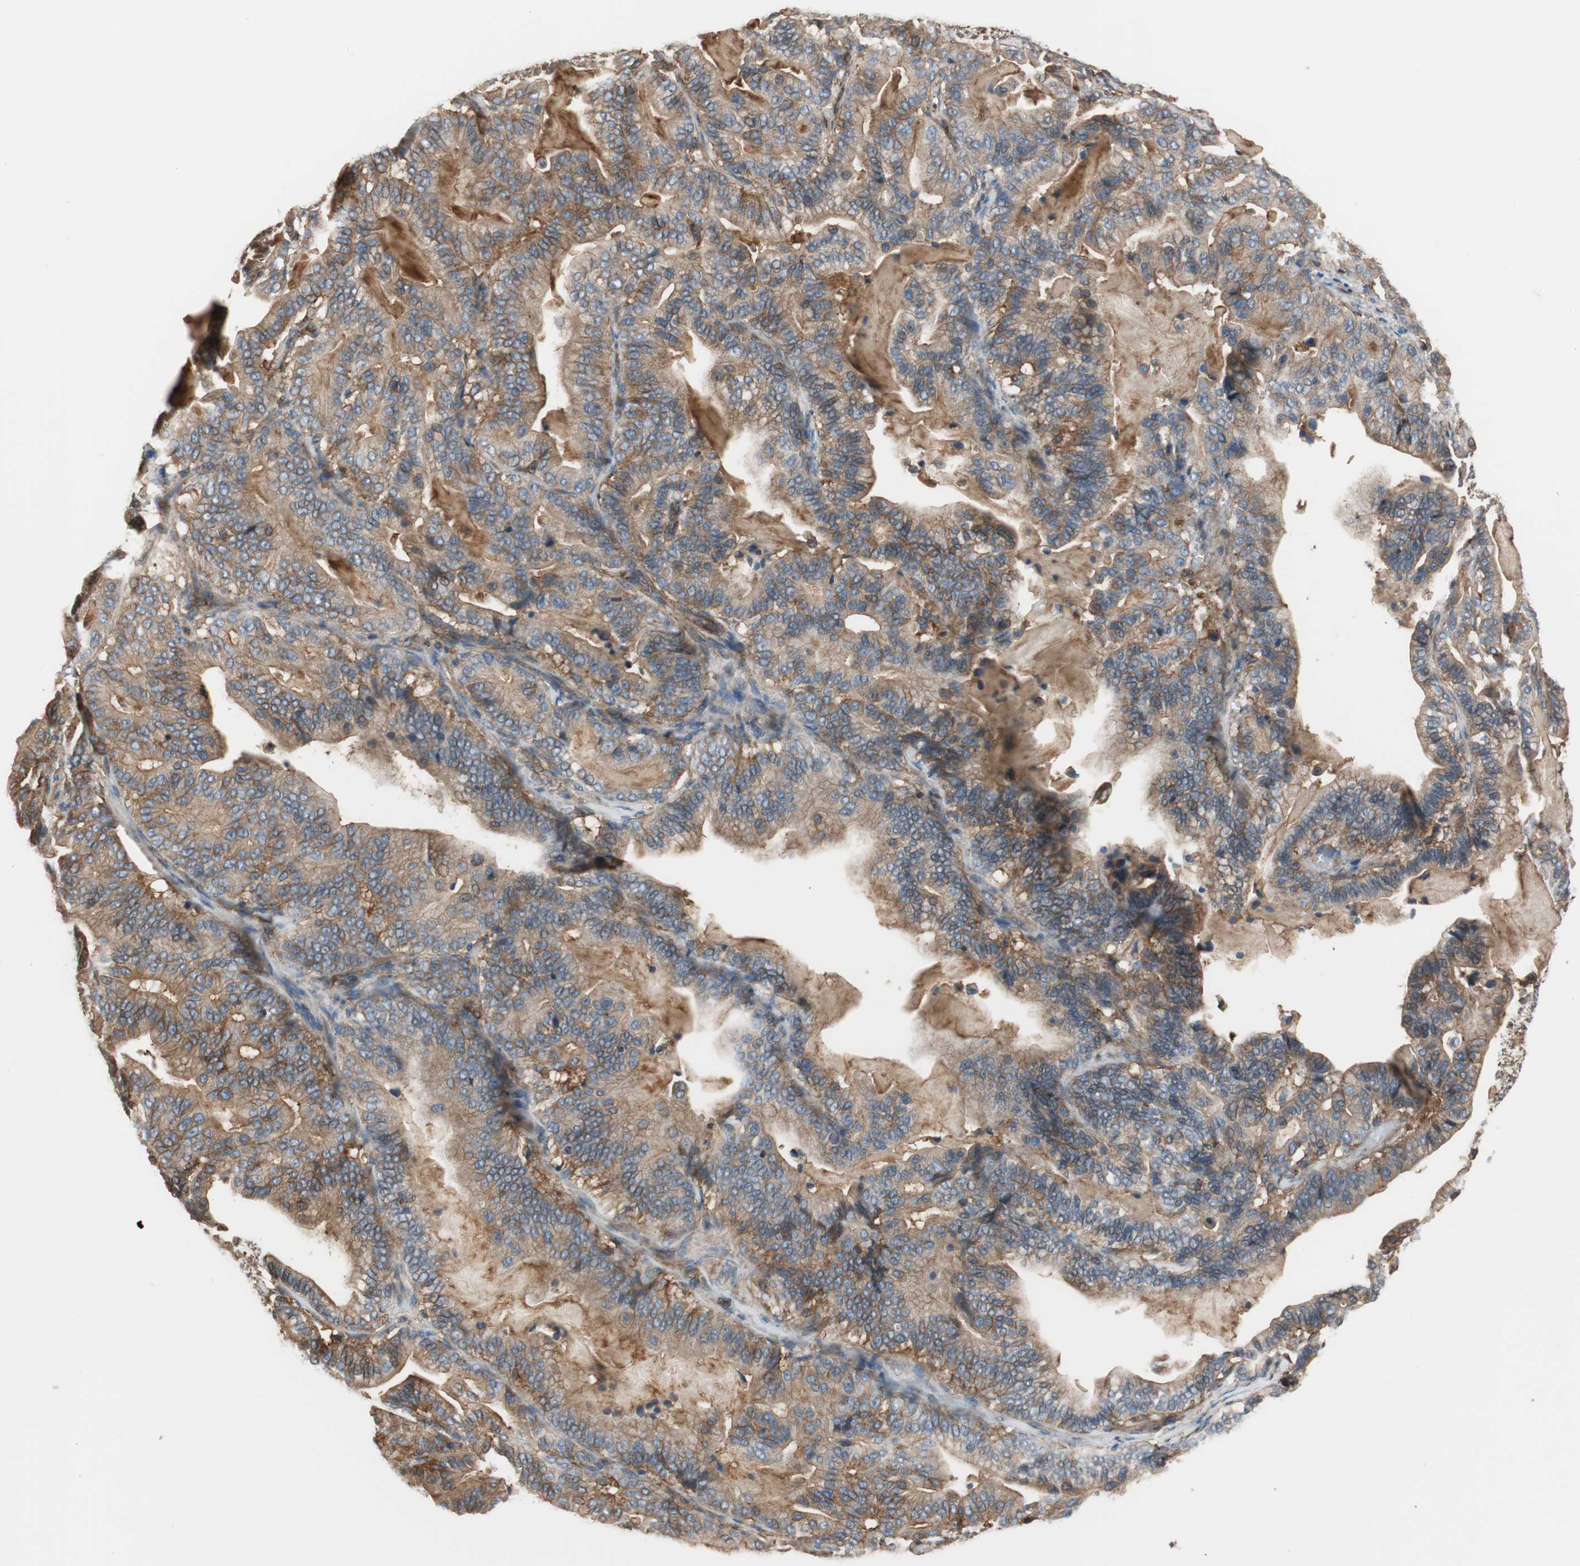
{"staining": {"intensity": "moderate", "quantity": ">75%", "location": "cytoplasmic/membranous"}, "tissue": "pancreatic cancer", "cell_type": "Tumor cells", "image_type": "cancer", "snomed": [{"axis": "morphology", "description": "Adenocarcinoma, NOS"}, {"axis": "topography", "description": "Pancreas"}], "caption": "Tumor cells show medium levels of moderate cytoplasmic/membranous positivity in about >75% of cells in human pancreatic cancer. Nuclei are stained in blue.", "gene": "IL1RL1", "patient": {"sex": "male", "age": 63}}